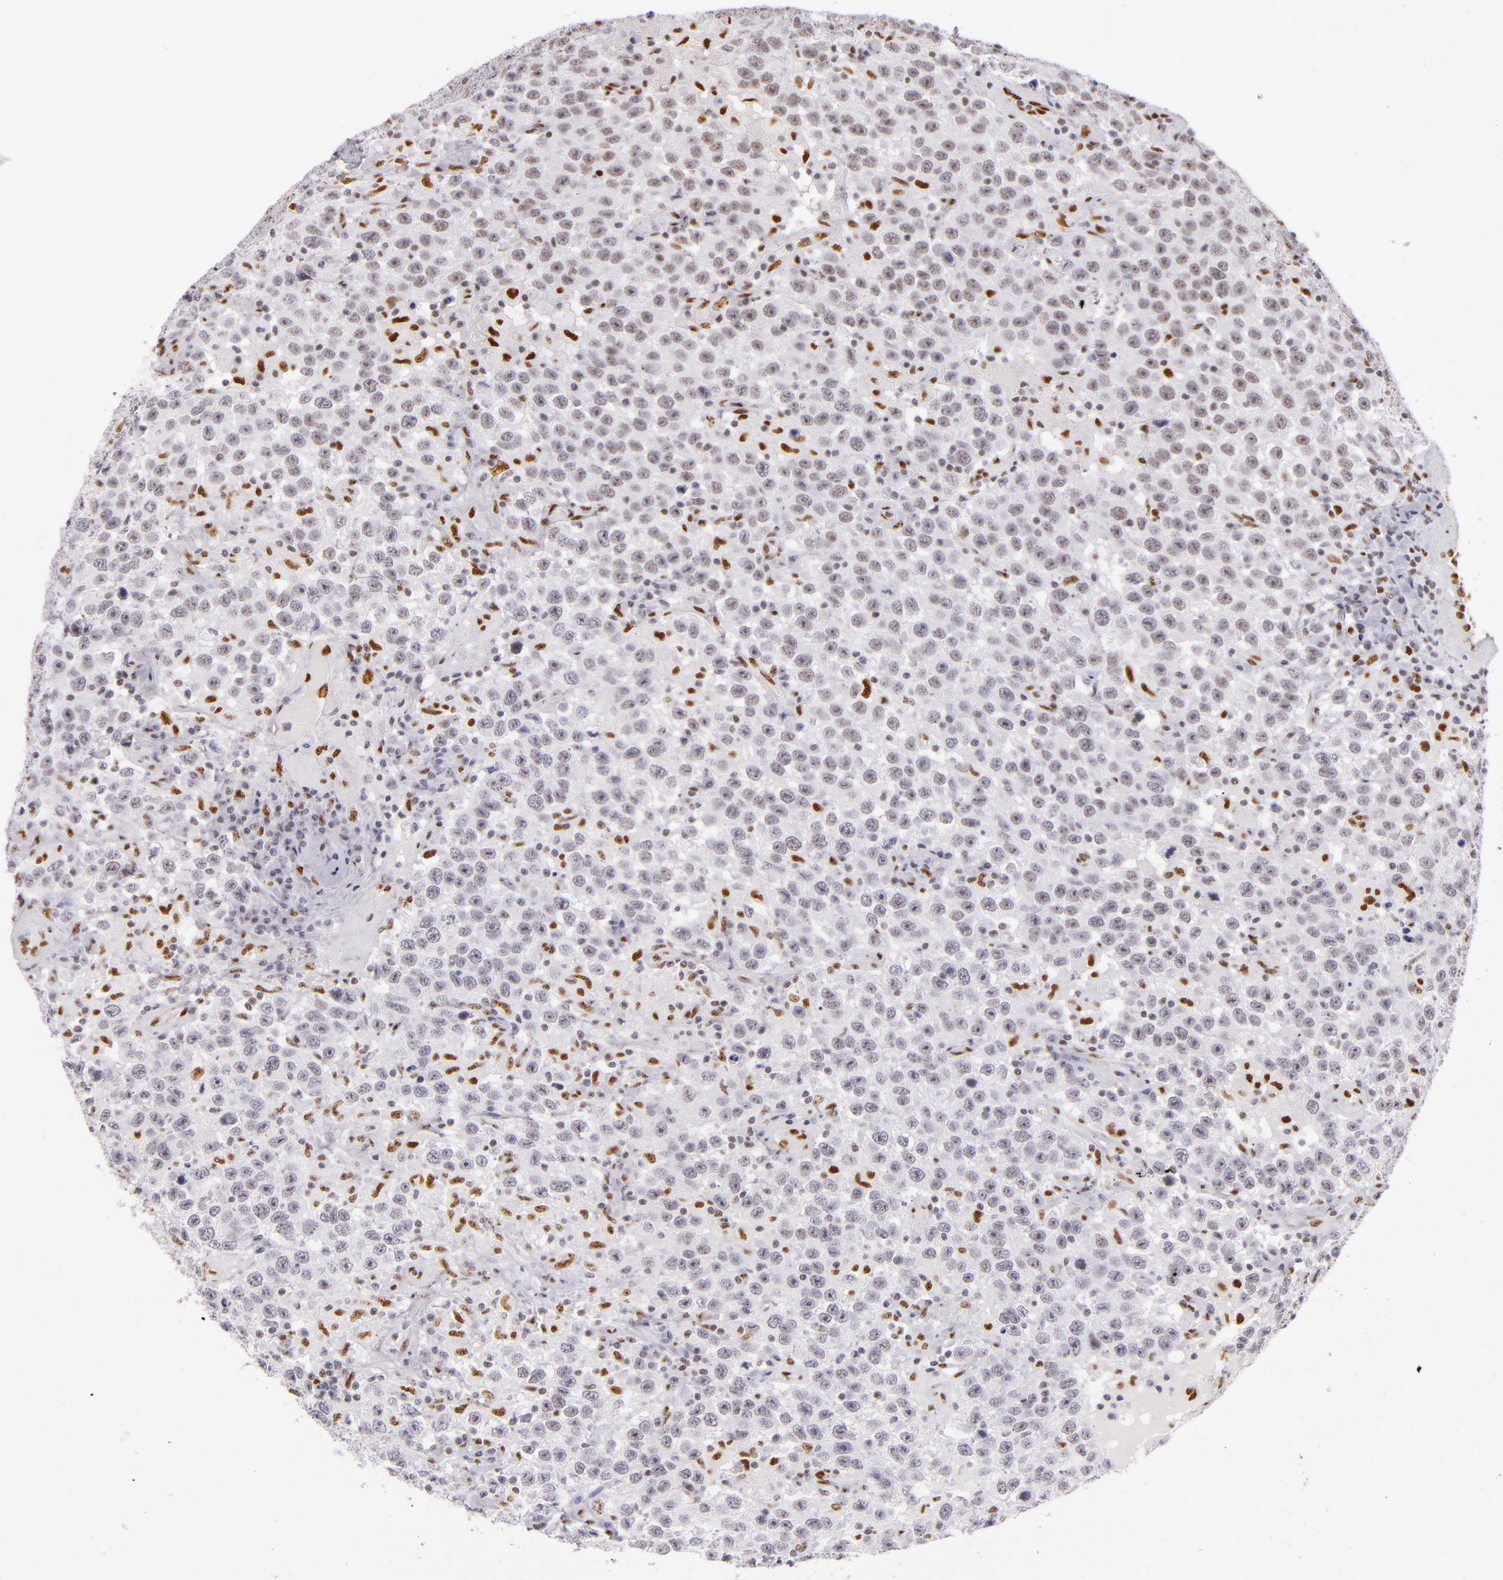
{"staining": {"intensity": "weak", "quantity": ">75%", "location": "nuclear"}, "tissue": "testis cancer", "cell_type": "Tumor cells", "image_type": "cancer", "snomed": [{"axis": "morphology", "description": "Seminoma, NOS"}, {"axis": "topography", "description": "Testis"}], "caption": "Testis seminoma stained for a protein demonstrates weak nuclear positivity in tumor cells.", "gene": "TOP3A", "patient": {"sex": "male", "age": 41}}